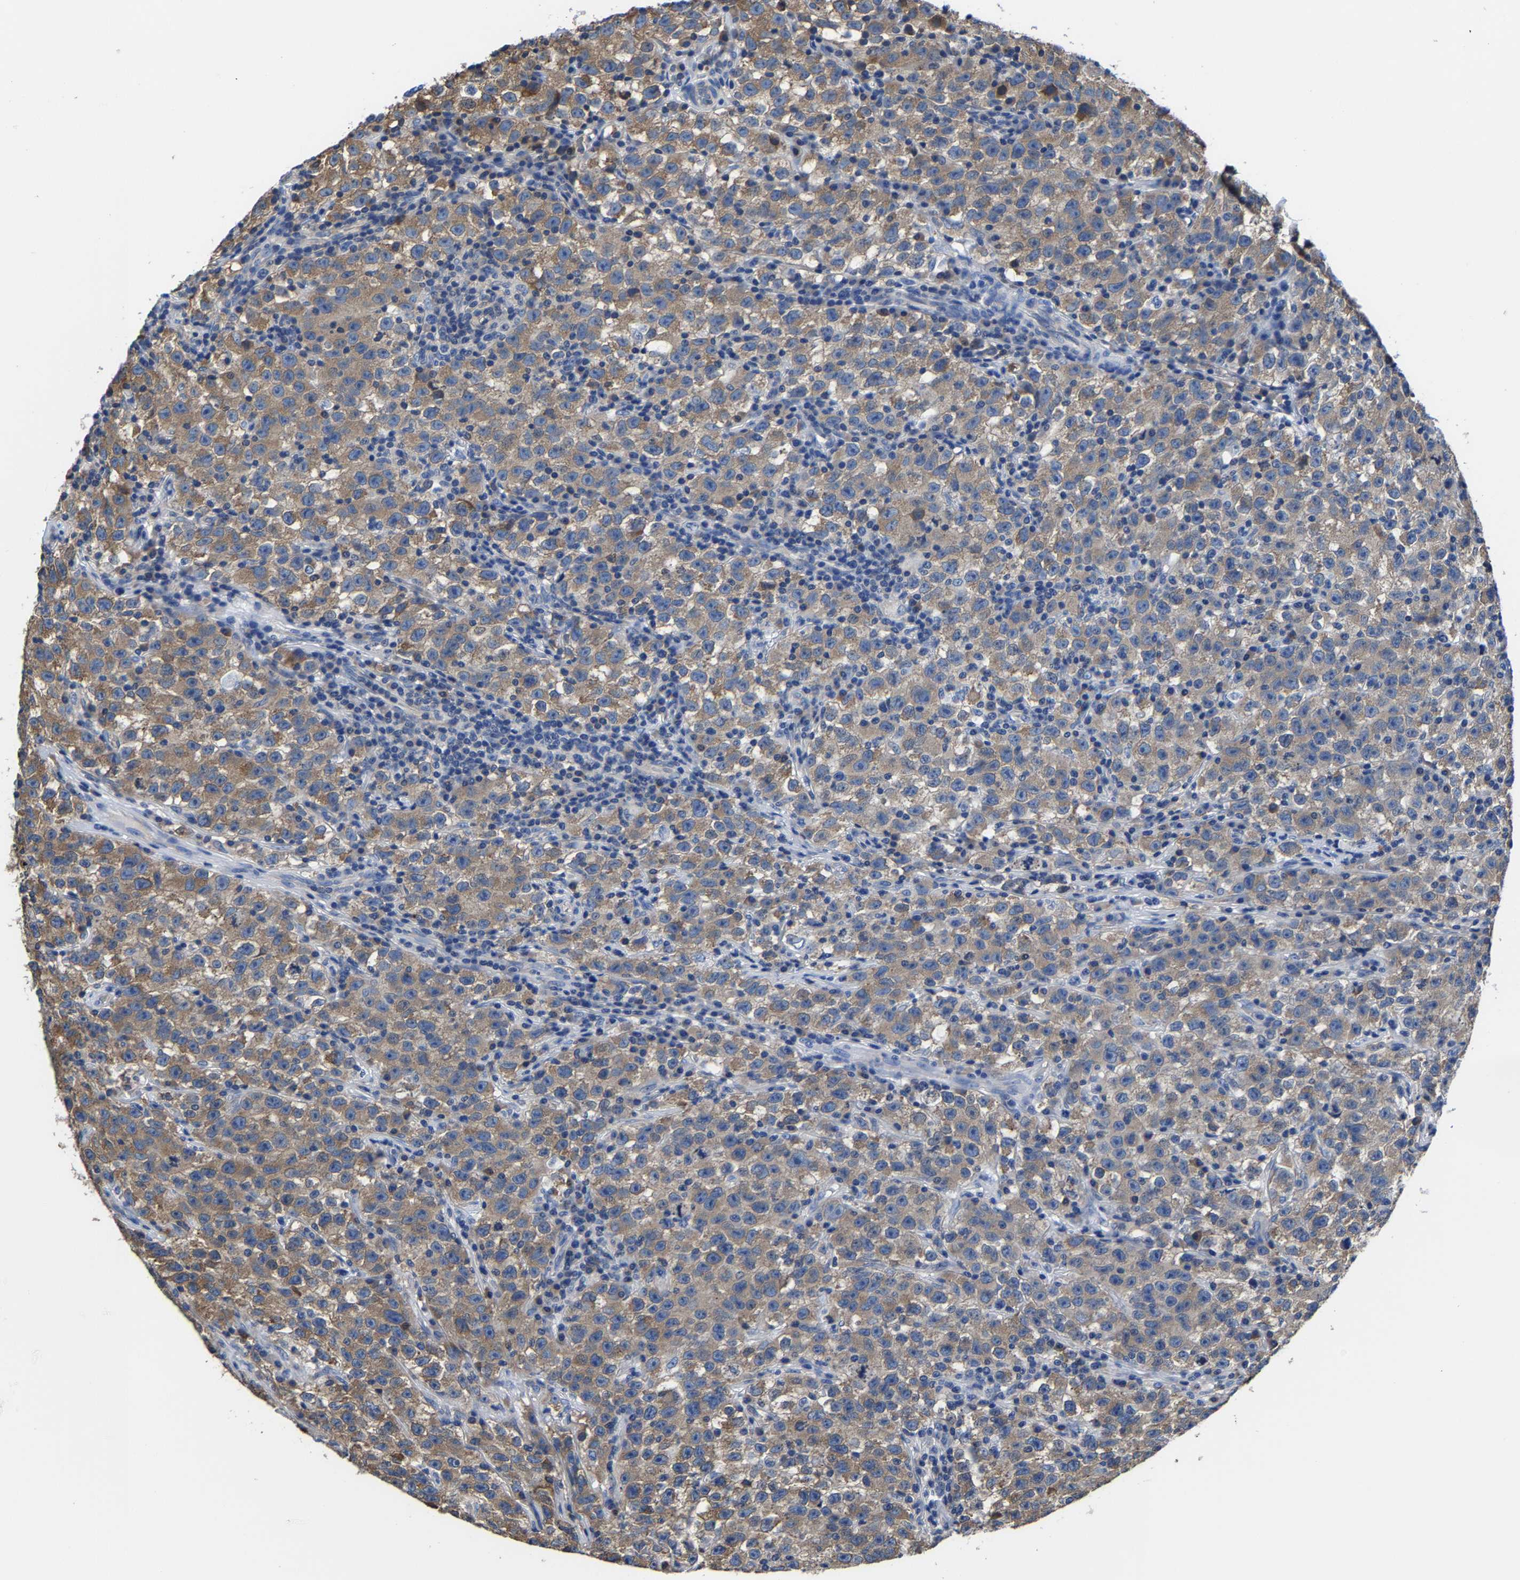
{"staining": {"intensity": "moderate", "quantity": ">75%", "location": "cytoplasmic/membranous"}, "tissue": "testis cancer", "cell_type": "Tumor cells", "image_type": "cancer", "snomed": [{"axis": "morphology", "description": "Seminoma, NOS"}, {"axis": "topography", "description": "Testis"}], "caption": "This micrograph displays seminoma (testis) stained with IHC to label a protein in brown. The cytoplasmic/membranous of tumor cells show moderate positivity for the protein. Nuclei are counter-stained blue.", "gene": "SRPK2", "patient": {"sex": "male", "age": 22}}